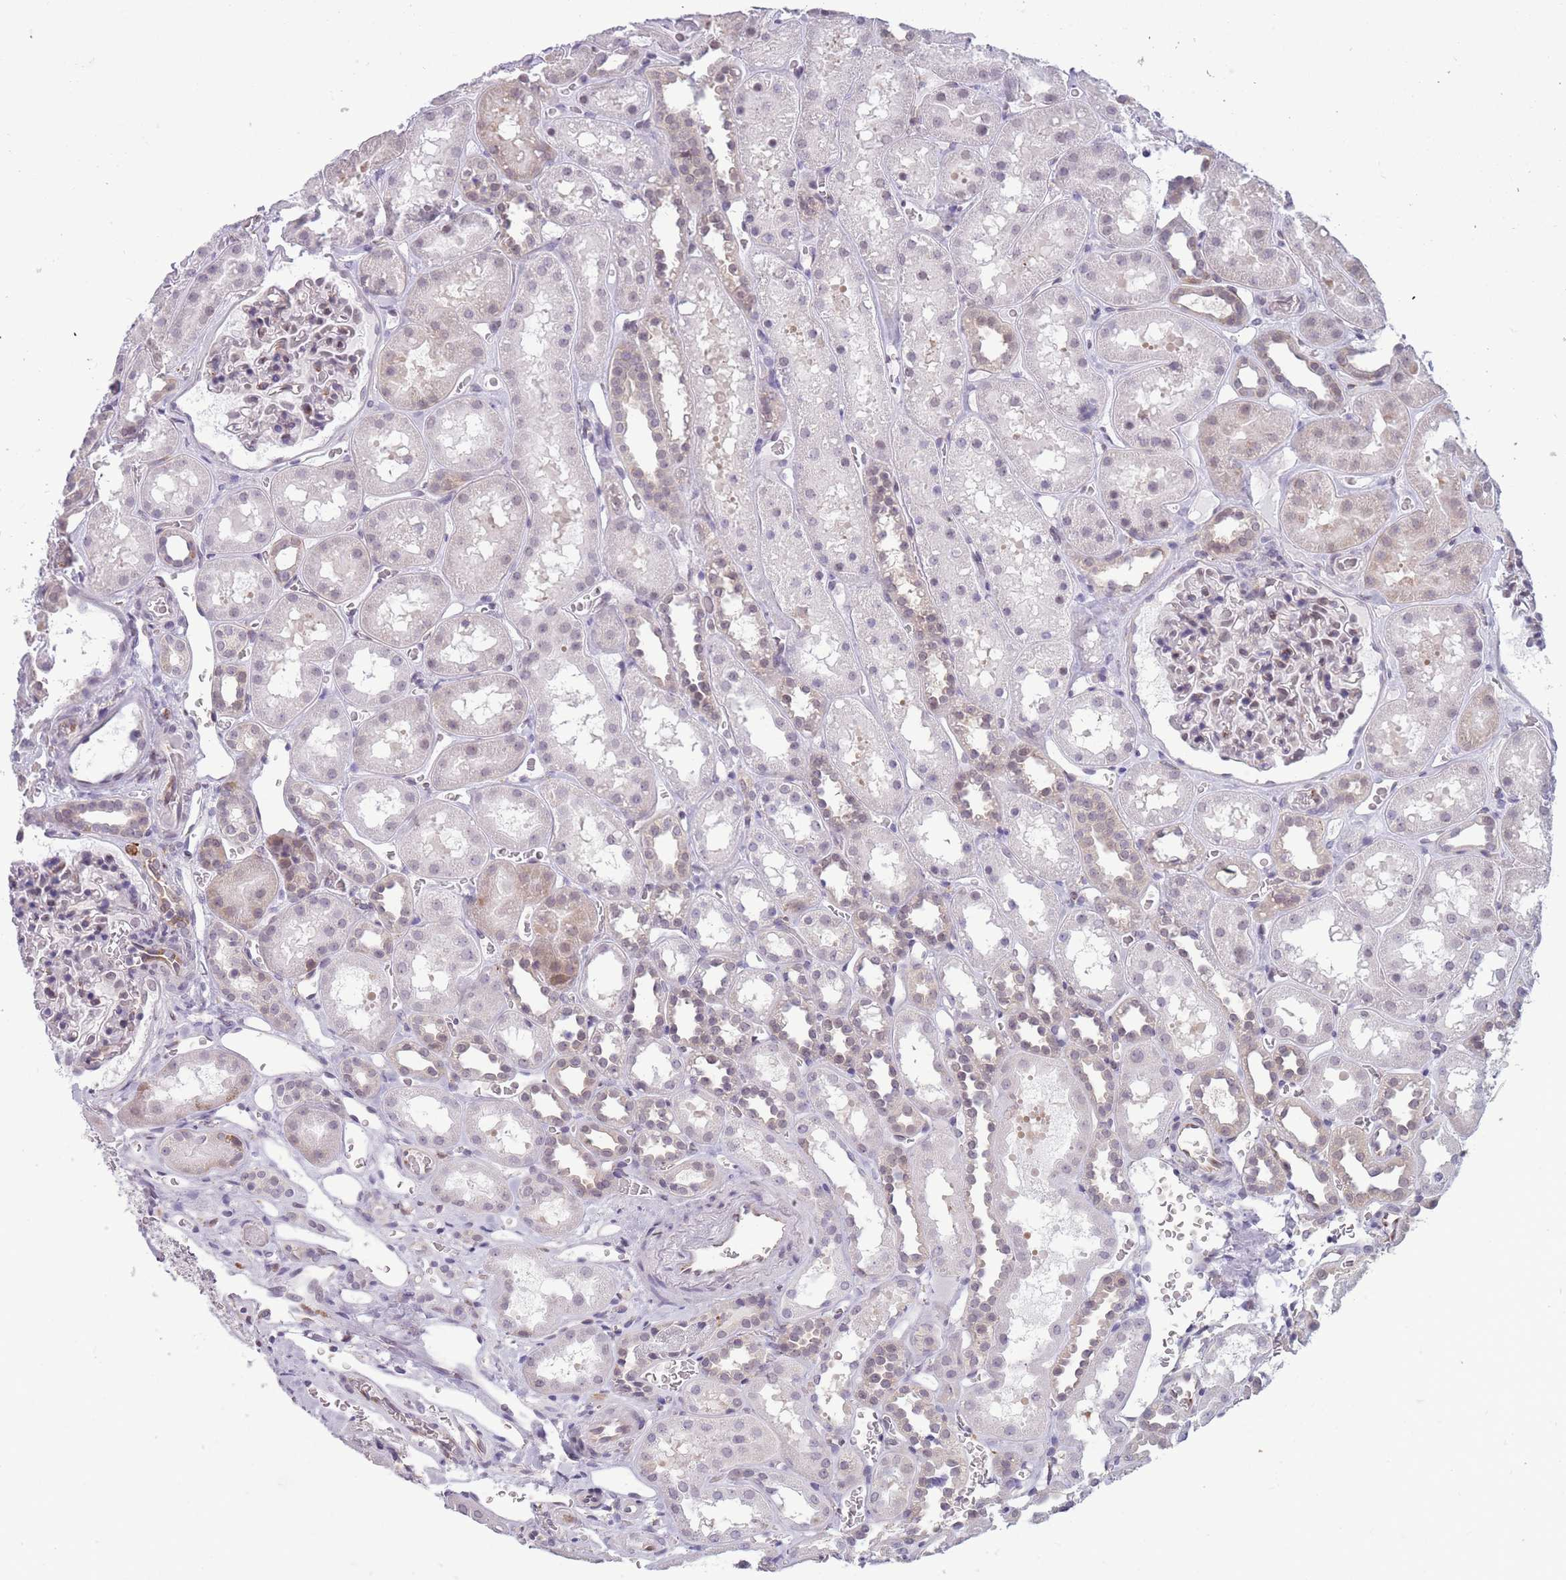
{"staining": {"intensity": "negative", "quantity": "none", "location": "none"}, "tissue": "kidney", "cell_type": "Cells in glomeruli", "image_type": "normal", "snomed": [{"axis": "morphology", "description": "Normal tissue, NOS"}, {"axis": "topography", "description": "Kidney"}], "caption": "Micrograph shows no protein positivity in cells in glomeruli of benign kidney. The staining was performed using DAB to visualize the protein expression in brown, while the nuclei were stained in blue with hematoxylin (Magnification: 20x).", "gene": "TMEM121", "patient": {"sex": "female", "age": 41}}